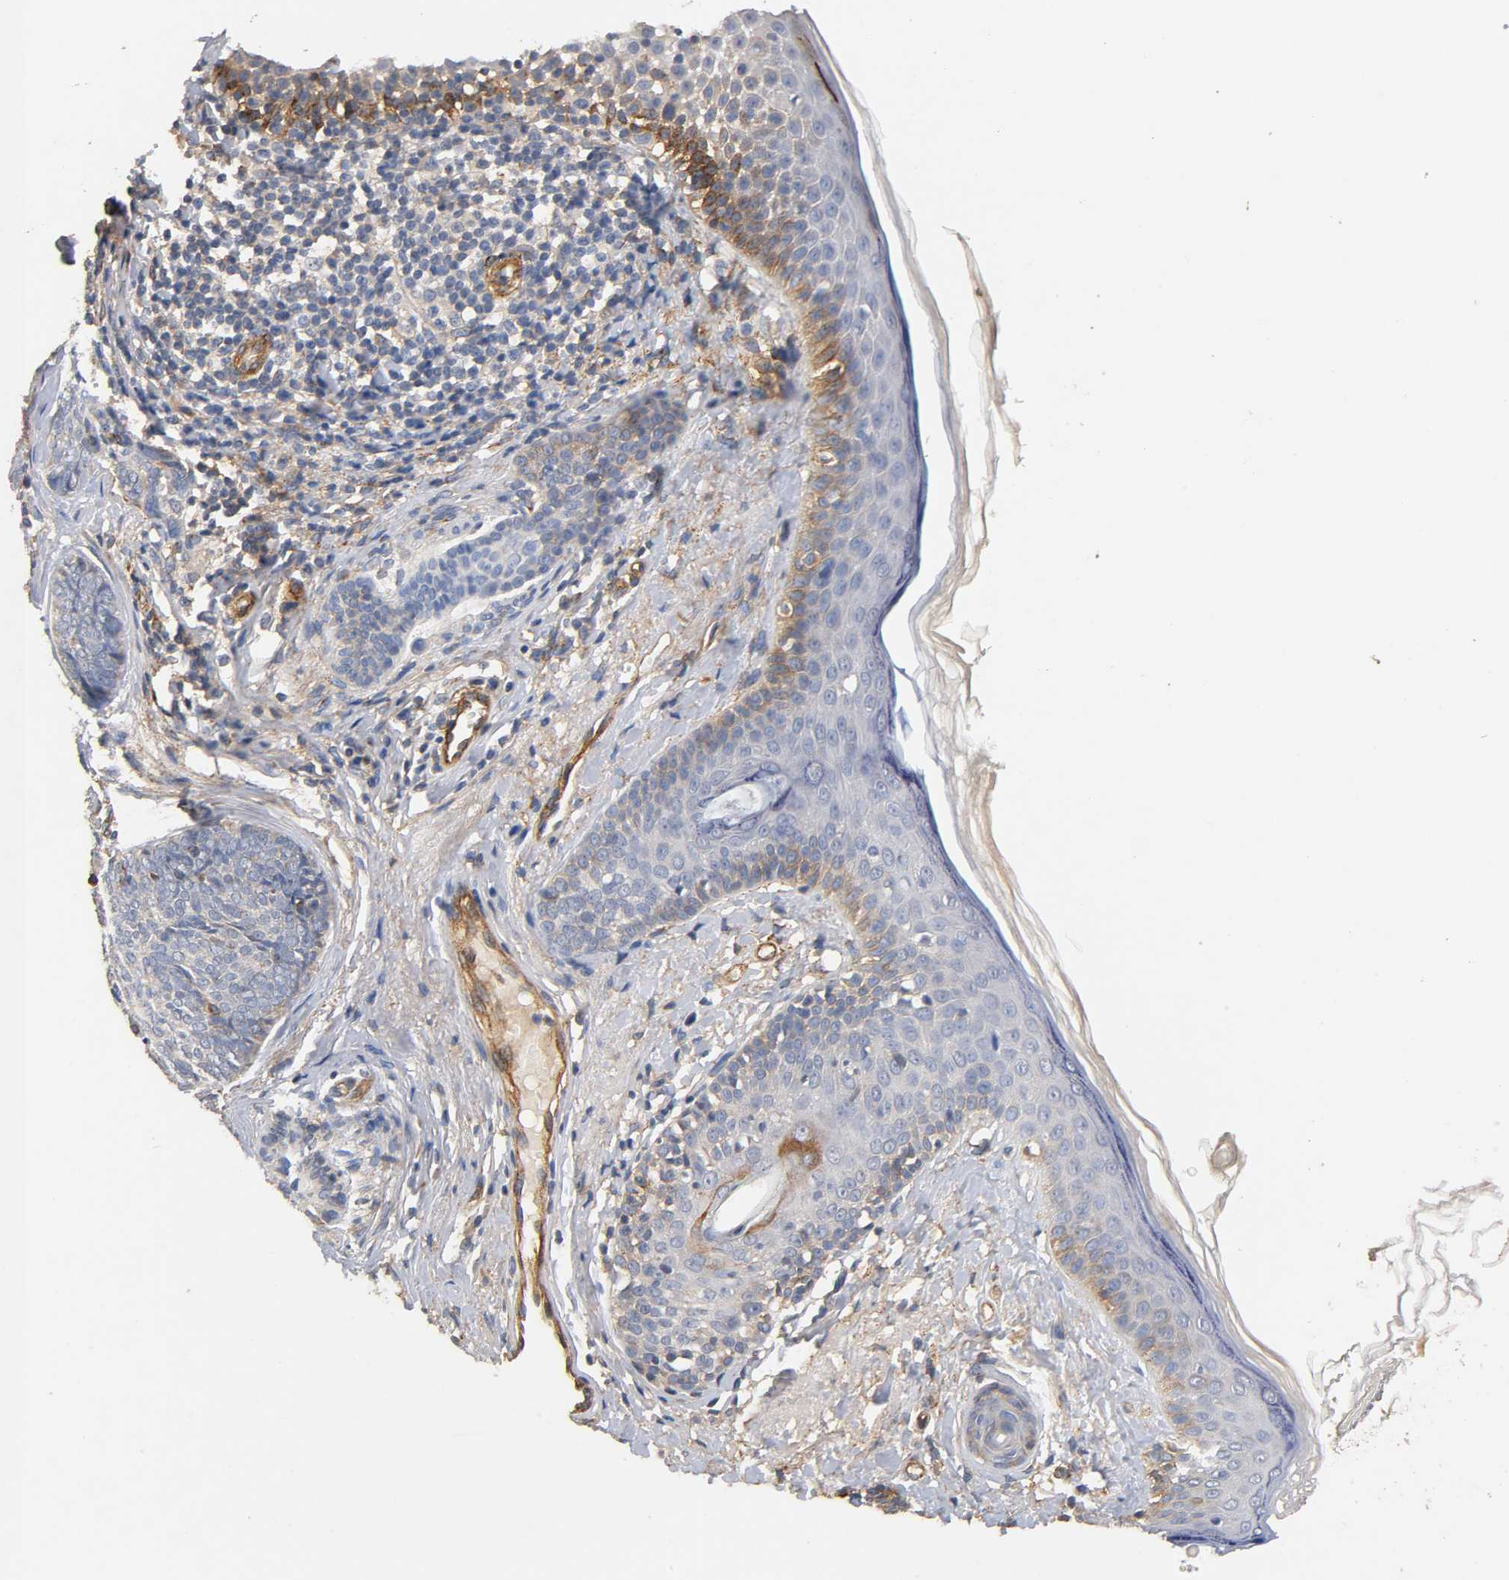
{"staining": {"intensity": "weak", "quantity": "<25%", "location": "cytoplasmic/membranous"}, "tissue": "skin cancer", "cell_type": "Tumor cells", "image_type": "cancer", "snomed": [{"axis": "morphology", "description": "Normal tissue, NOS"}, {"axis": "morphology", "description": "Basal cell carcinoma"}, {"axis": "topography", "description": "Skin"}], "caption": "An immunohistochemistry (IHC) micrograph of skin cancer is shown. There is no staining in tumor cells of skin cancer.", "gene": "IFITM3", "patient": {"sex": "female", "age": 69}}